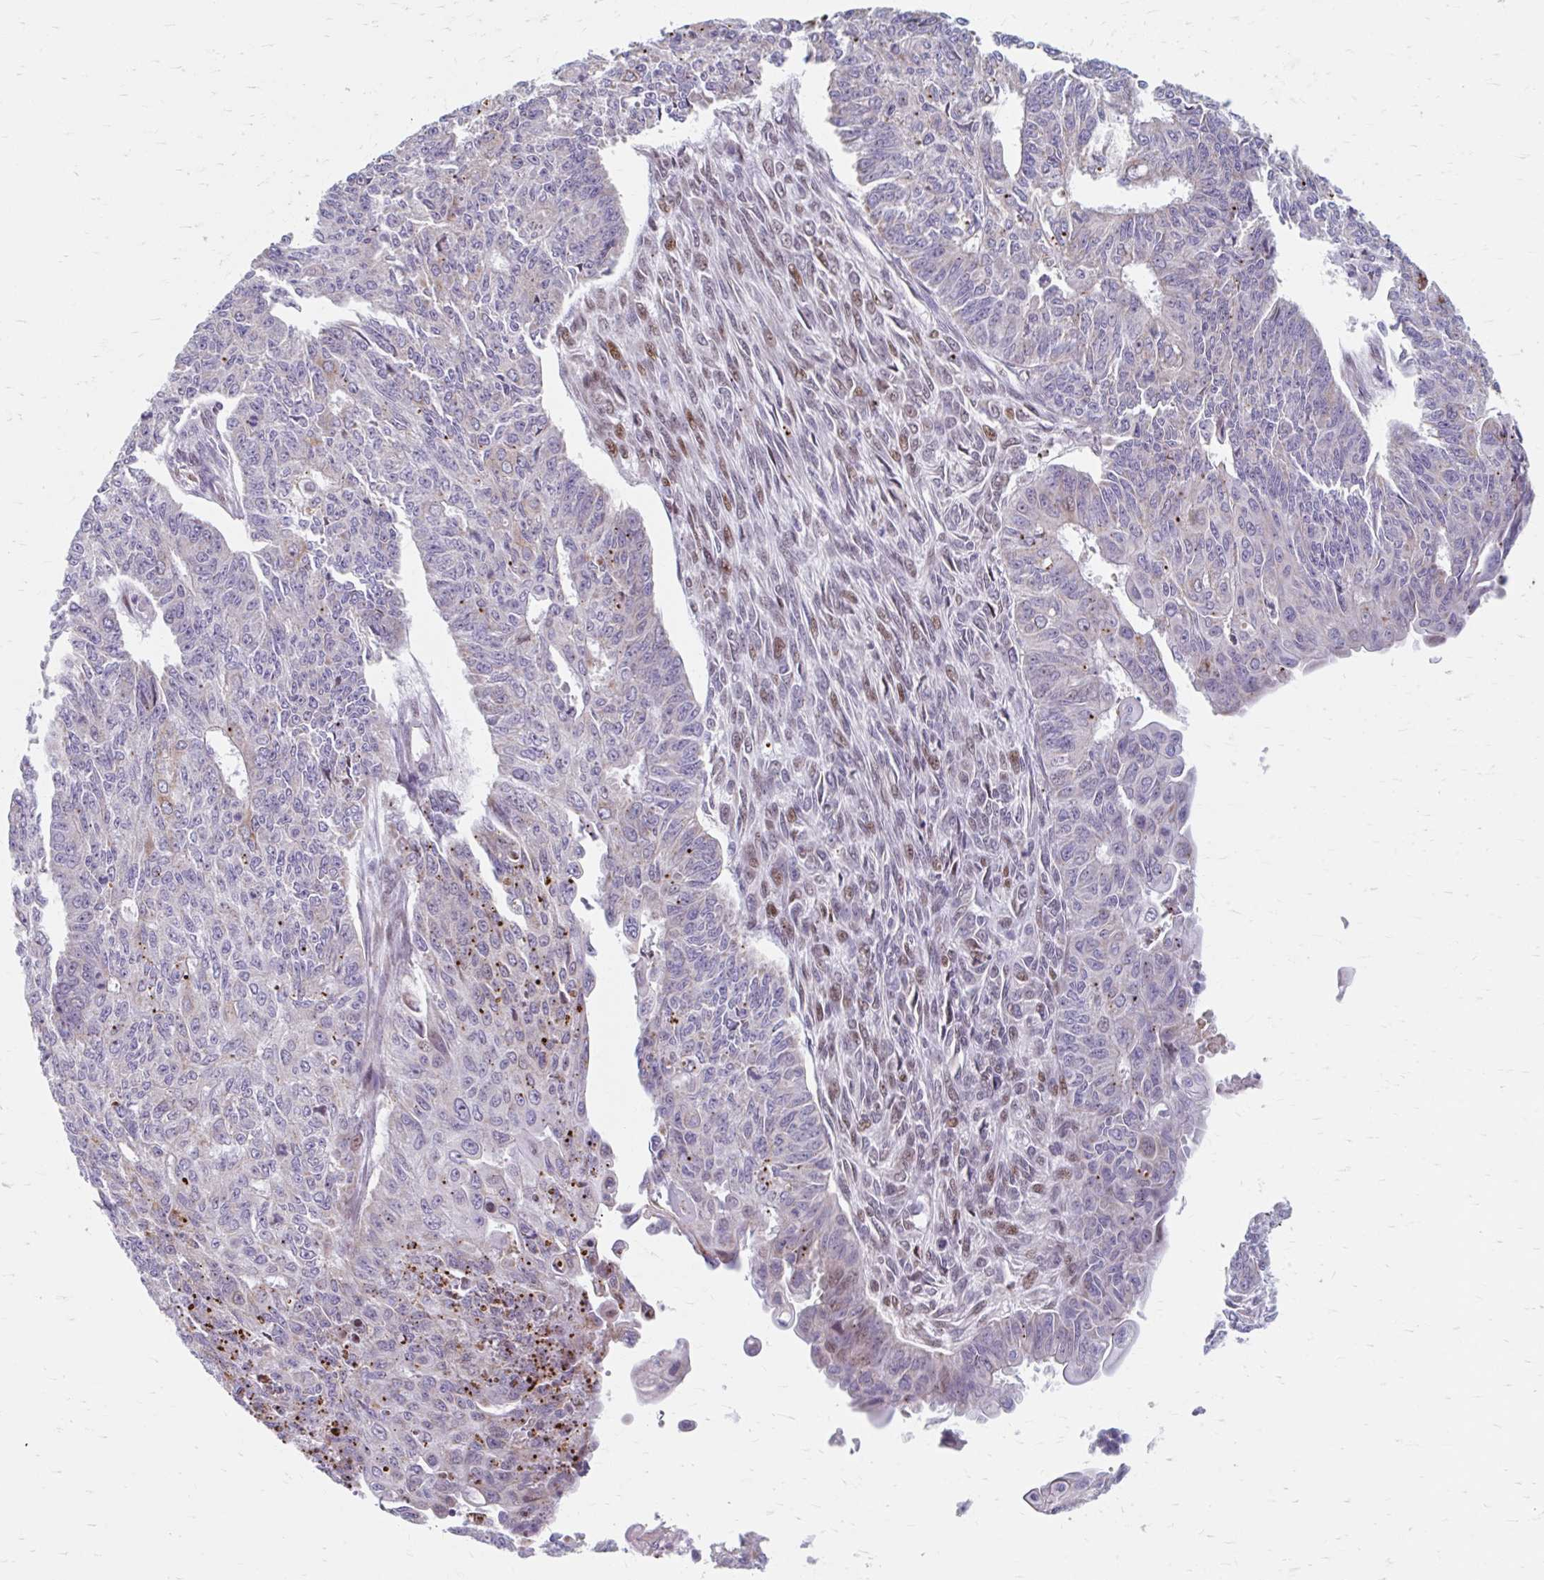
{"staining": {"intensity": "moderate", "quantity": "<25%", "location": "cytoplasmic/membranous"}, "tissue": "endometrial cancer", "cell_type": "Tumor cells", "image_type": "cancer", "snomed": [{"axis": "morphology", "description": "Adenocarcinoma, NOS"}, {"axis": "topography", "description": "Endometrium"}], "caption": "Tumor cells show low levels of moderate cytoplasmic/membranous staining in about <25% of cells in endometrial cancer. (DAB = brown stain, brightfield microscopy at high magnification).", "gene": "BEAN1", "patient": {"sex": "female", "age": 32}}